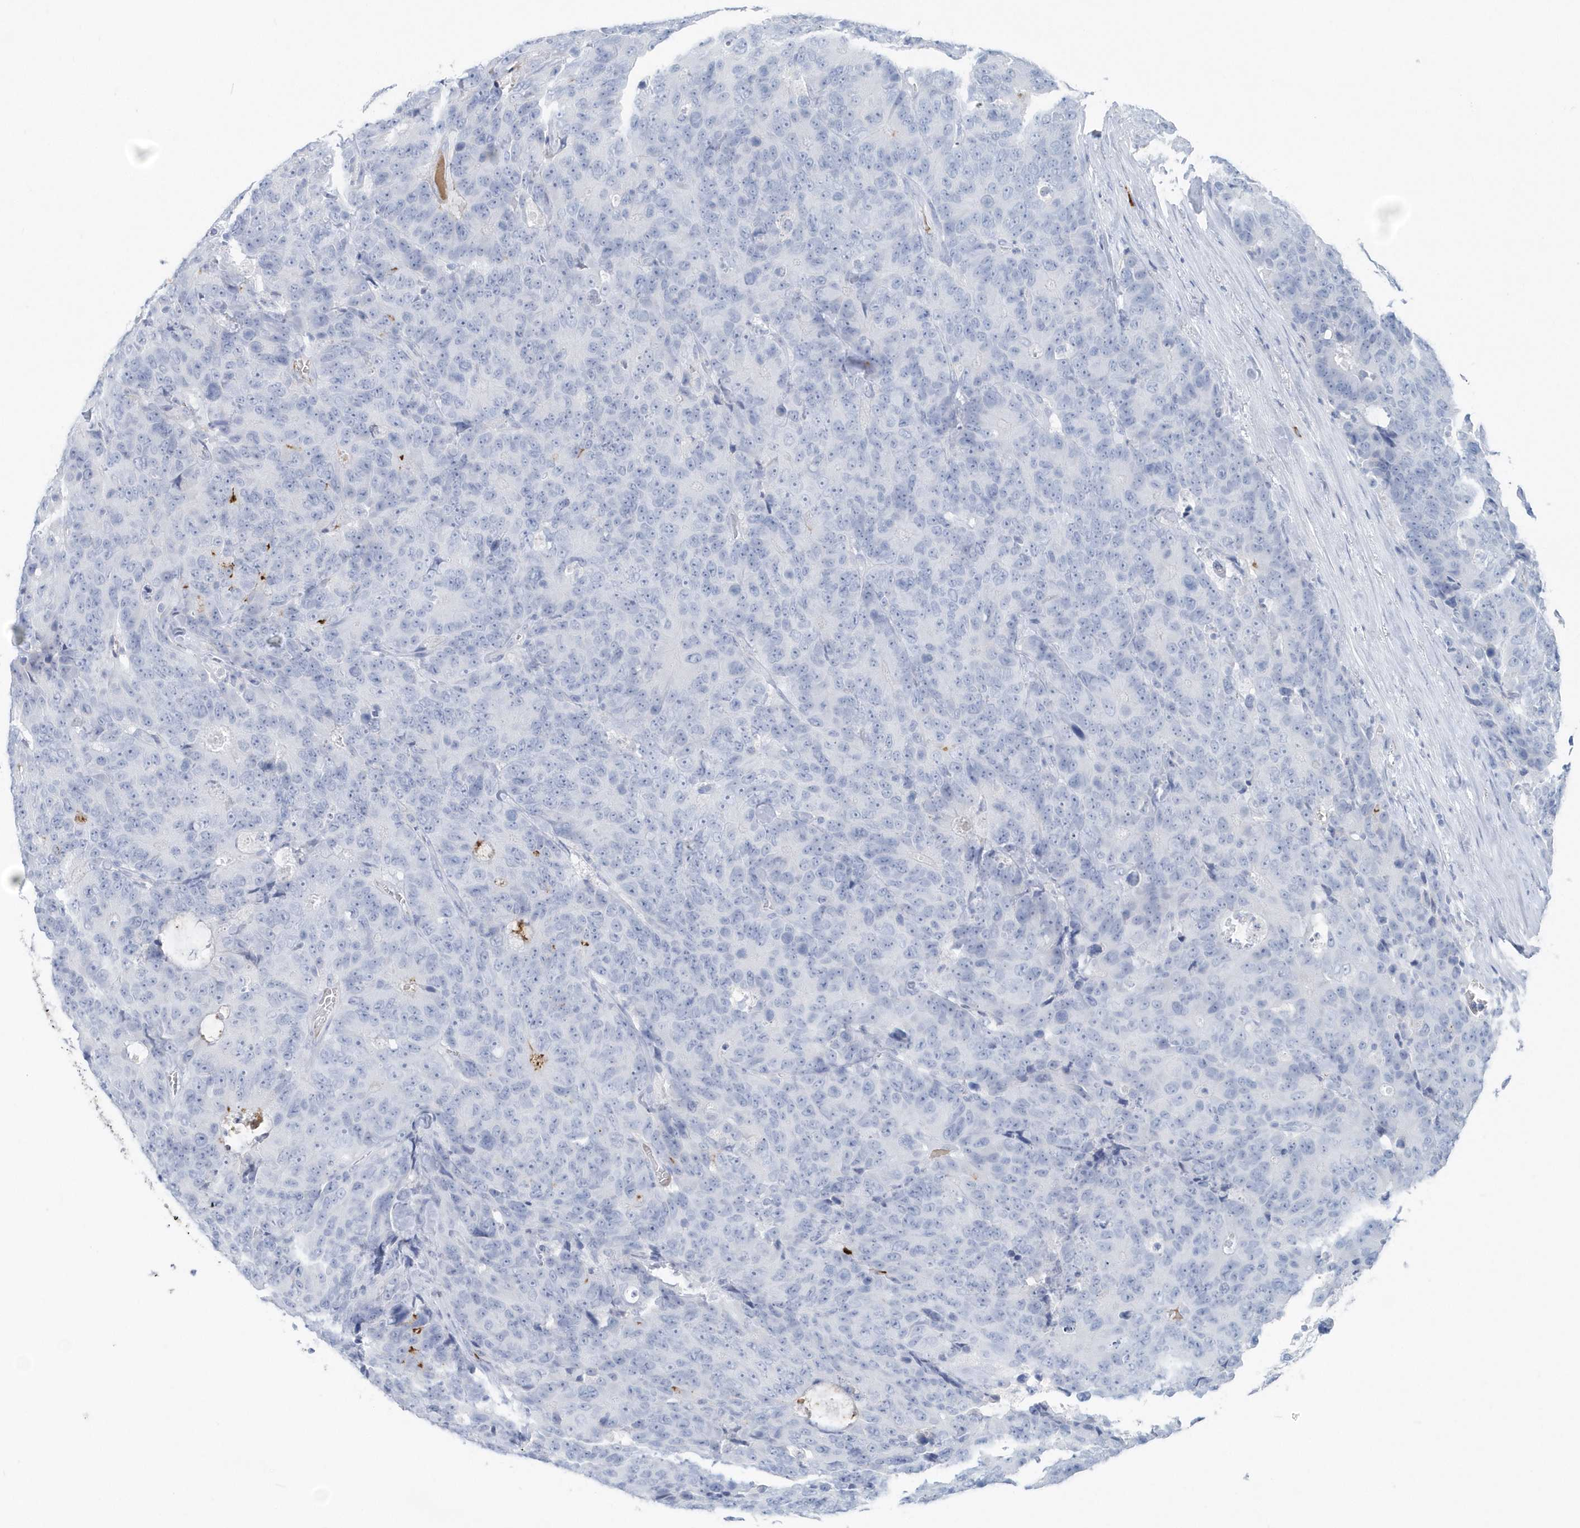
{"staining": {"intensity": "negative", "quantity": "none", "location": "none"}, "tissue": "colorectal cancer", "cell_type": "Tumor cells", "image_type": "cancer", "snomed": [{"axis": "morphology", "description": "Adenocarcinoma, NOS"}, {"axis": "topography", "description": "Colon"}], "caption": "Colorectal adenocarcinoma was stained to show a protein in brown. There is no significant expression in tumor cells. The staining was performed using DAB to visualize the protein expression in brown, while the nuclei were stained in blue with hematoxylin (Magnification: 20x).", "gene": "JCHAIN", "patient": {"sex": "female", "age": 86}}